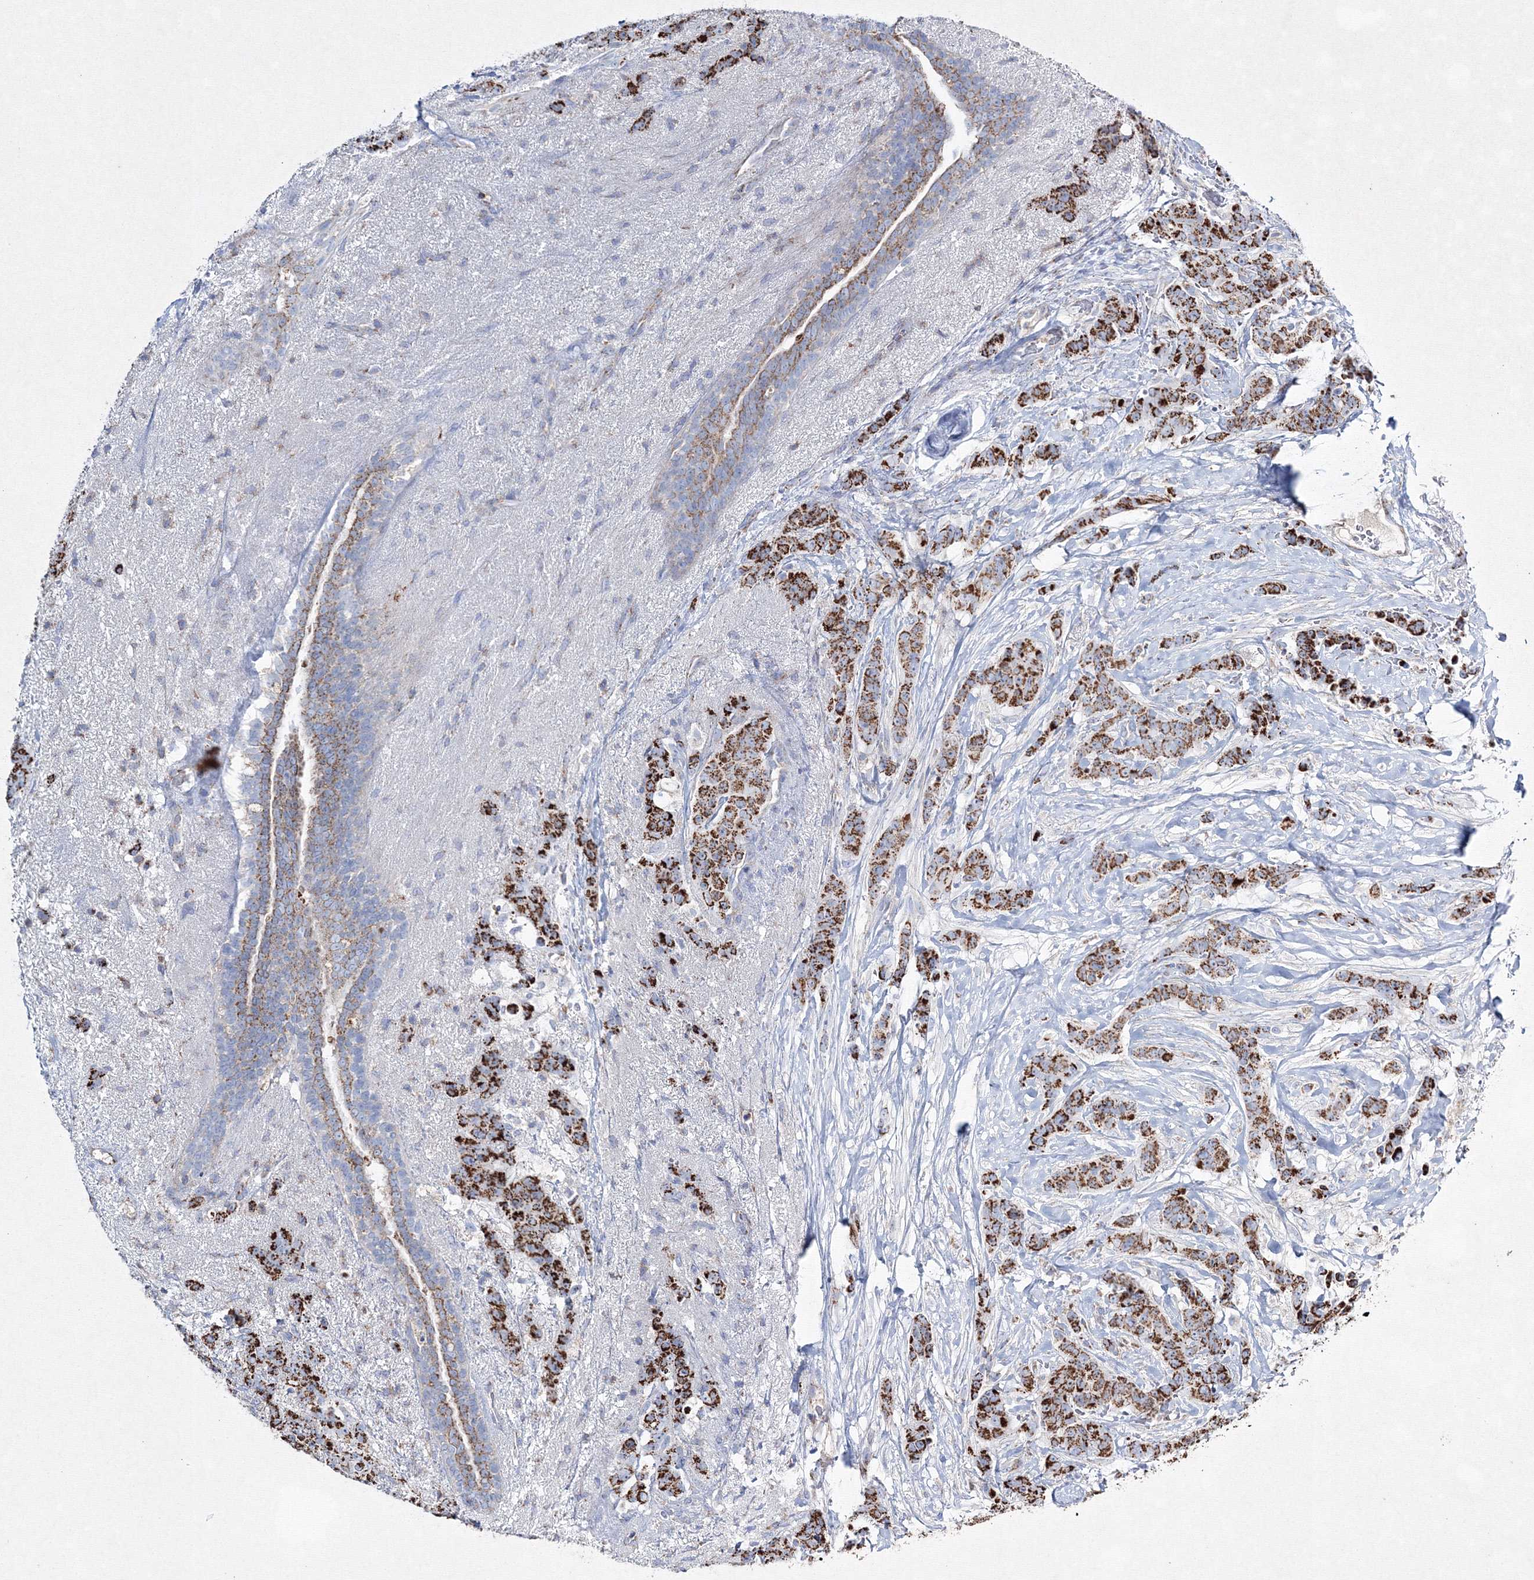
{"staining": {"intensity": "strong", "quantity": ">75%", "location": "cytoplasmic/membranous"}, "tissue": "breast cancer", "cell_type": "Tumor cells", "image_type": "cancer", "snomed": [{"axis": "morphology", "description": "Duct carcinoma"}, {"axis": "topography", "description": "Breast"}], "caption": "Protein staining shows strong cytoplasmic/membranous staining in approximately >75% of tumor cells in breast cancer. Using DAB (3,3'-diaminobenzidine) (brown) and hematoxylin (blue) stains, captured at high magnification using brightfield microscopy.", "gene": "IGSF9", "patient": {"sex": "female", "age": 40}}